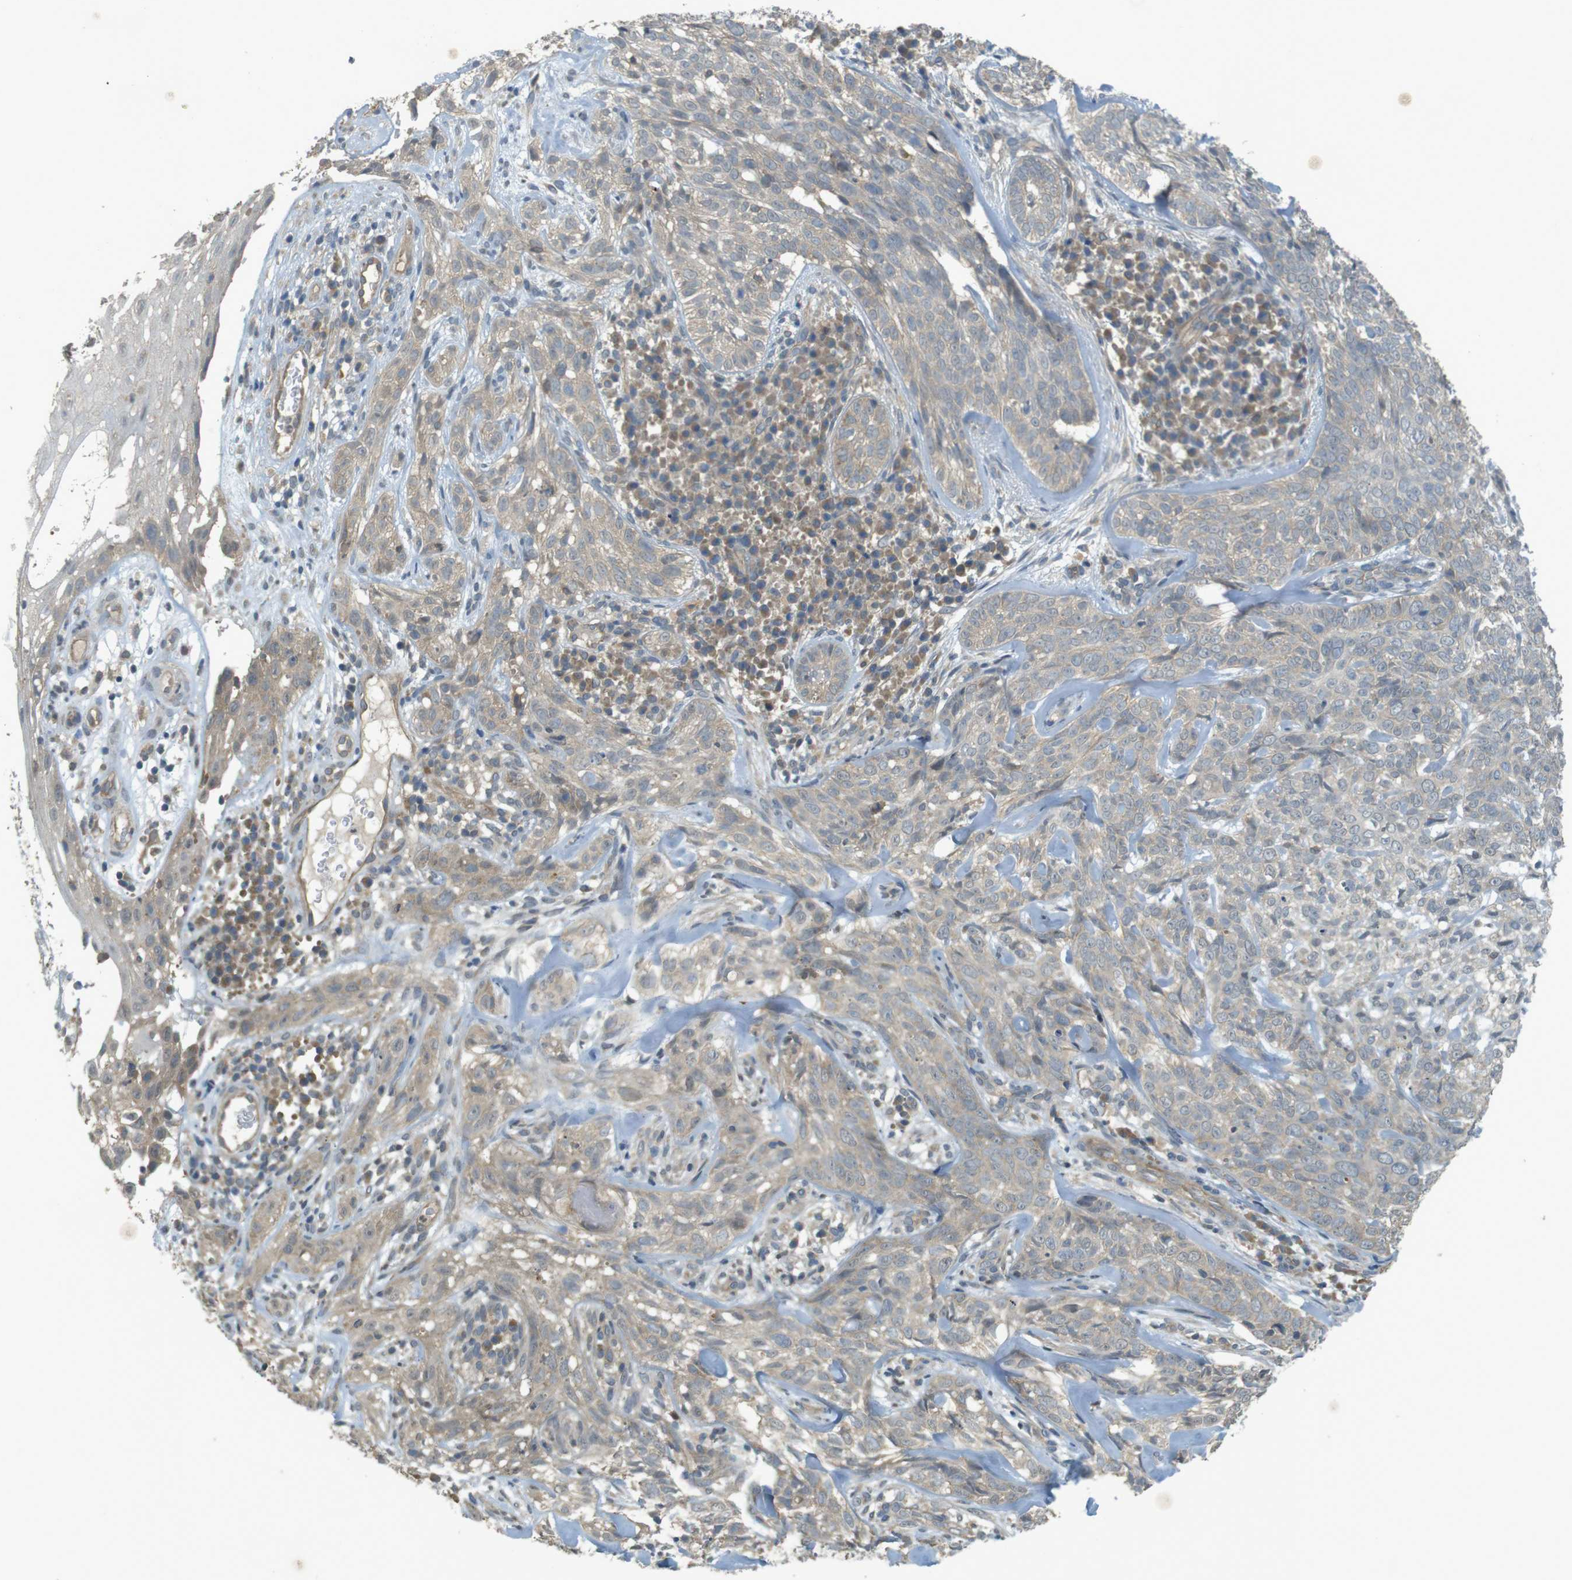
{"staining": {"intensity": "weak", "quantity": "<25%", "location": "cytoplasmic/membranous"}, "tissue": "skin cancer", "cell_type": "Tumor cells", "image_type": "cancer", "snomed": [{"axis": "morphology", "description": "Basal cell carcinoma"}, {"axis": "topography", "description": "Skin"}], "caption": "Image shows no protein staining in tumor cells of basal cell carcinoma (skin) tissue.", "gene": "ZDHHC20", "patient": {"sex": "male", "age": 72}}